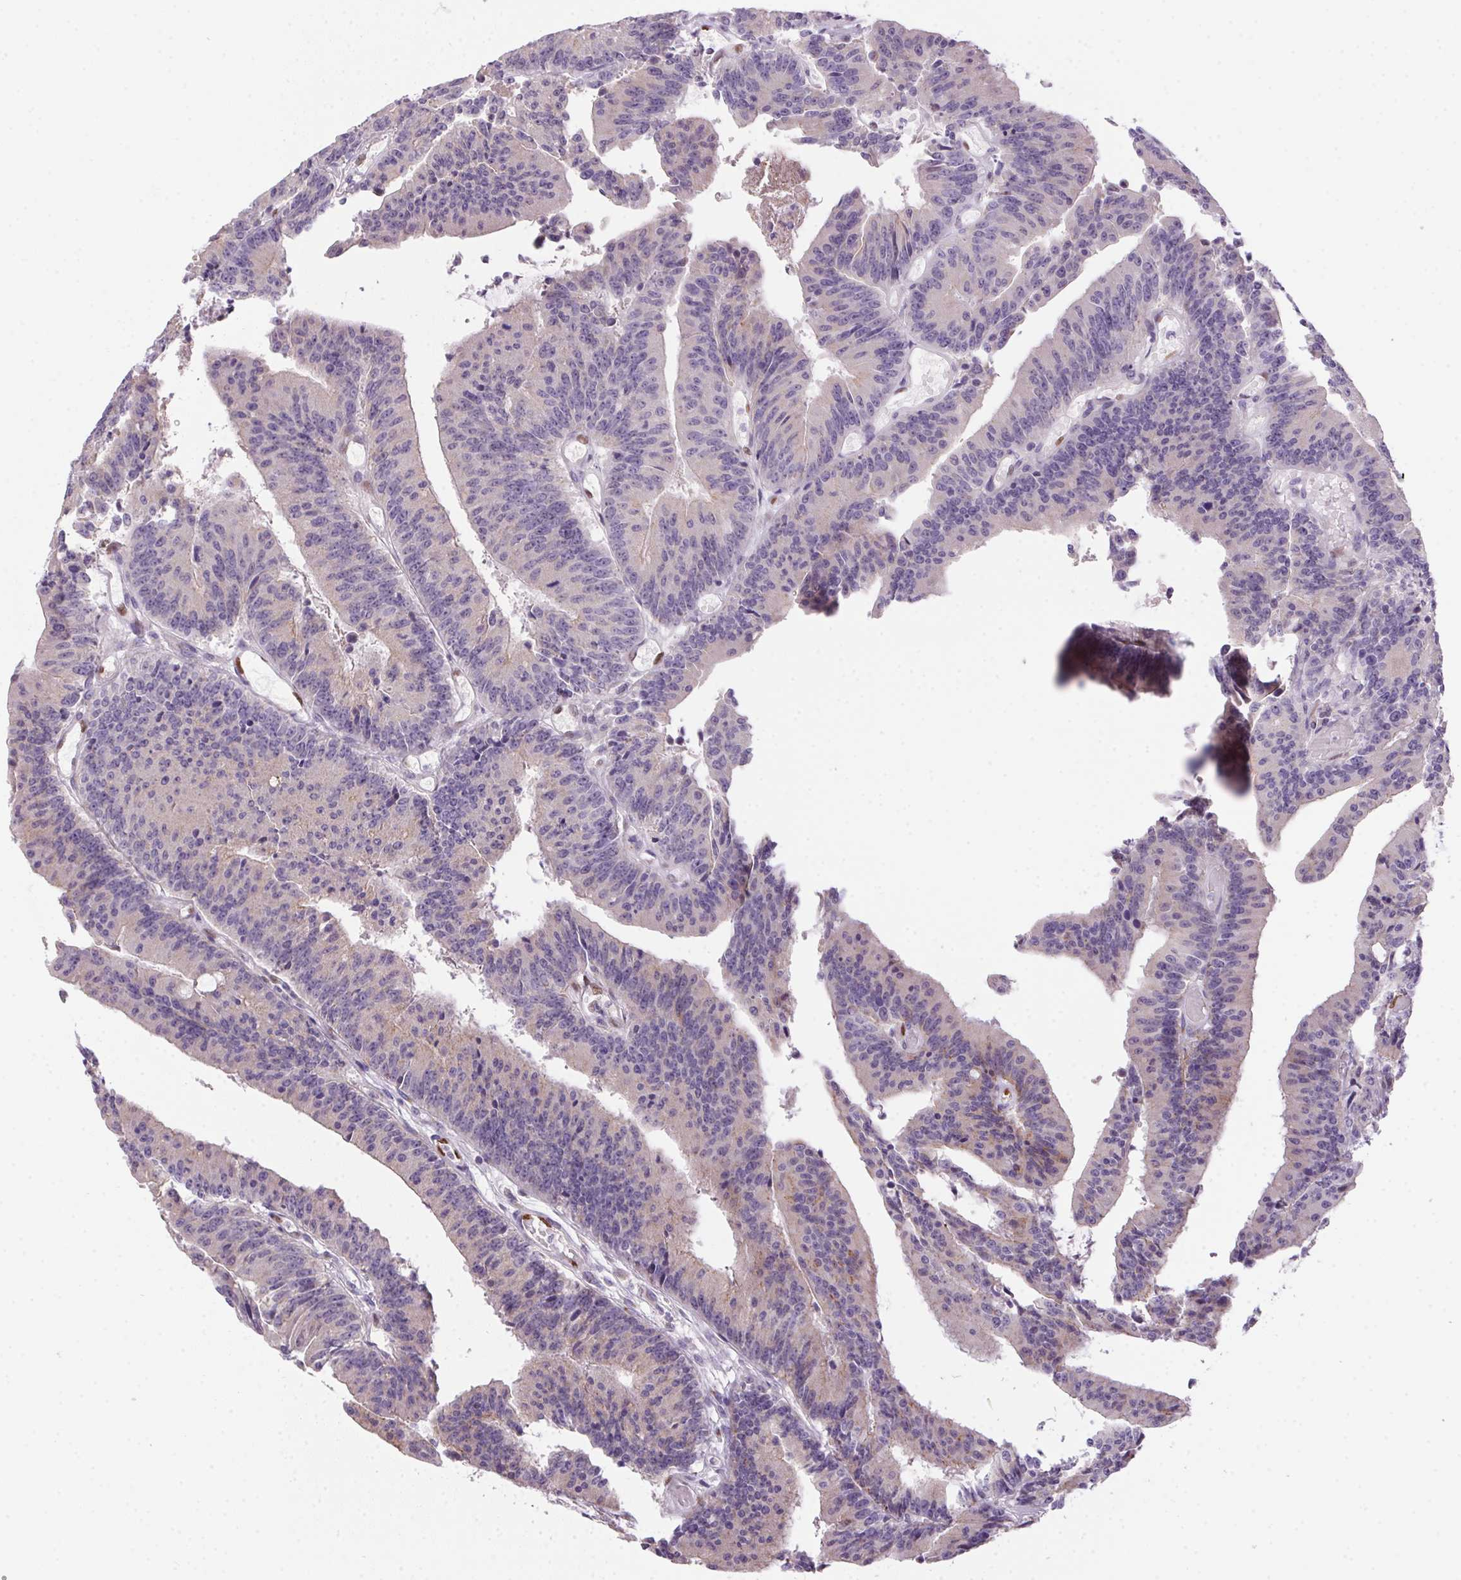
{"staining": {"intensity": "negative", "quantity": "none", "location": "none"}, "tissue": "colorectal cancer", "cell_type": "Tumor cells", "image_type": "cancer", "snomed": [{"axis": "morphology", "description": "Adenocarcinoma, NOS"}, {"axis": "topography", "description": "Colon"}], "caption": "High power microscopy histopathology image of an IHC image of colorectal adenocarcinoma, revealing no significant positivity in tumor cells. (DAB (3,3'-diaminobenzidine) immunohistochemistry with hematoxylin counter stain).", "gene": "SP9", "patient": {"sex": "female", "age": 78}}